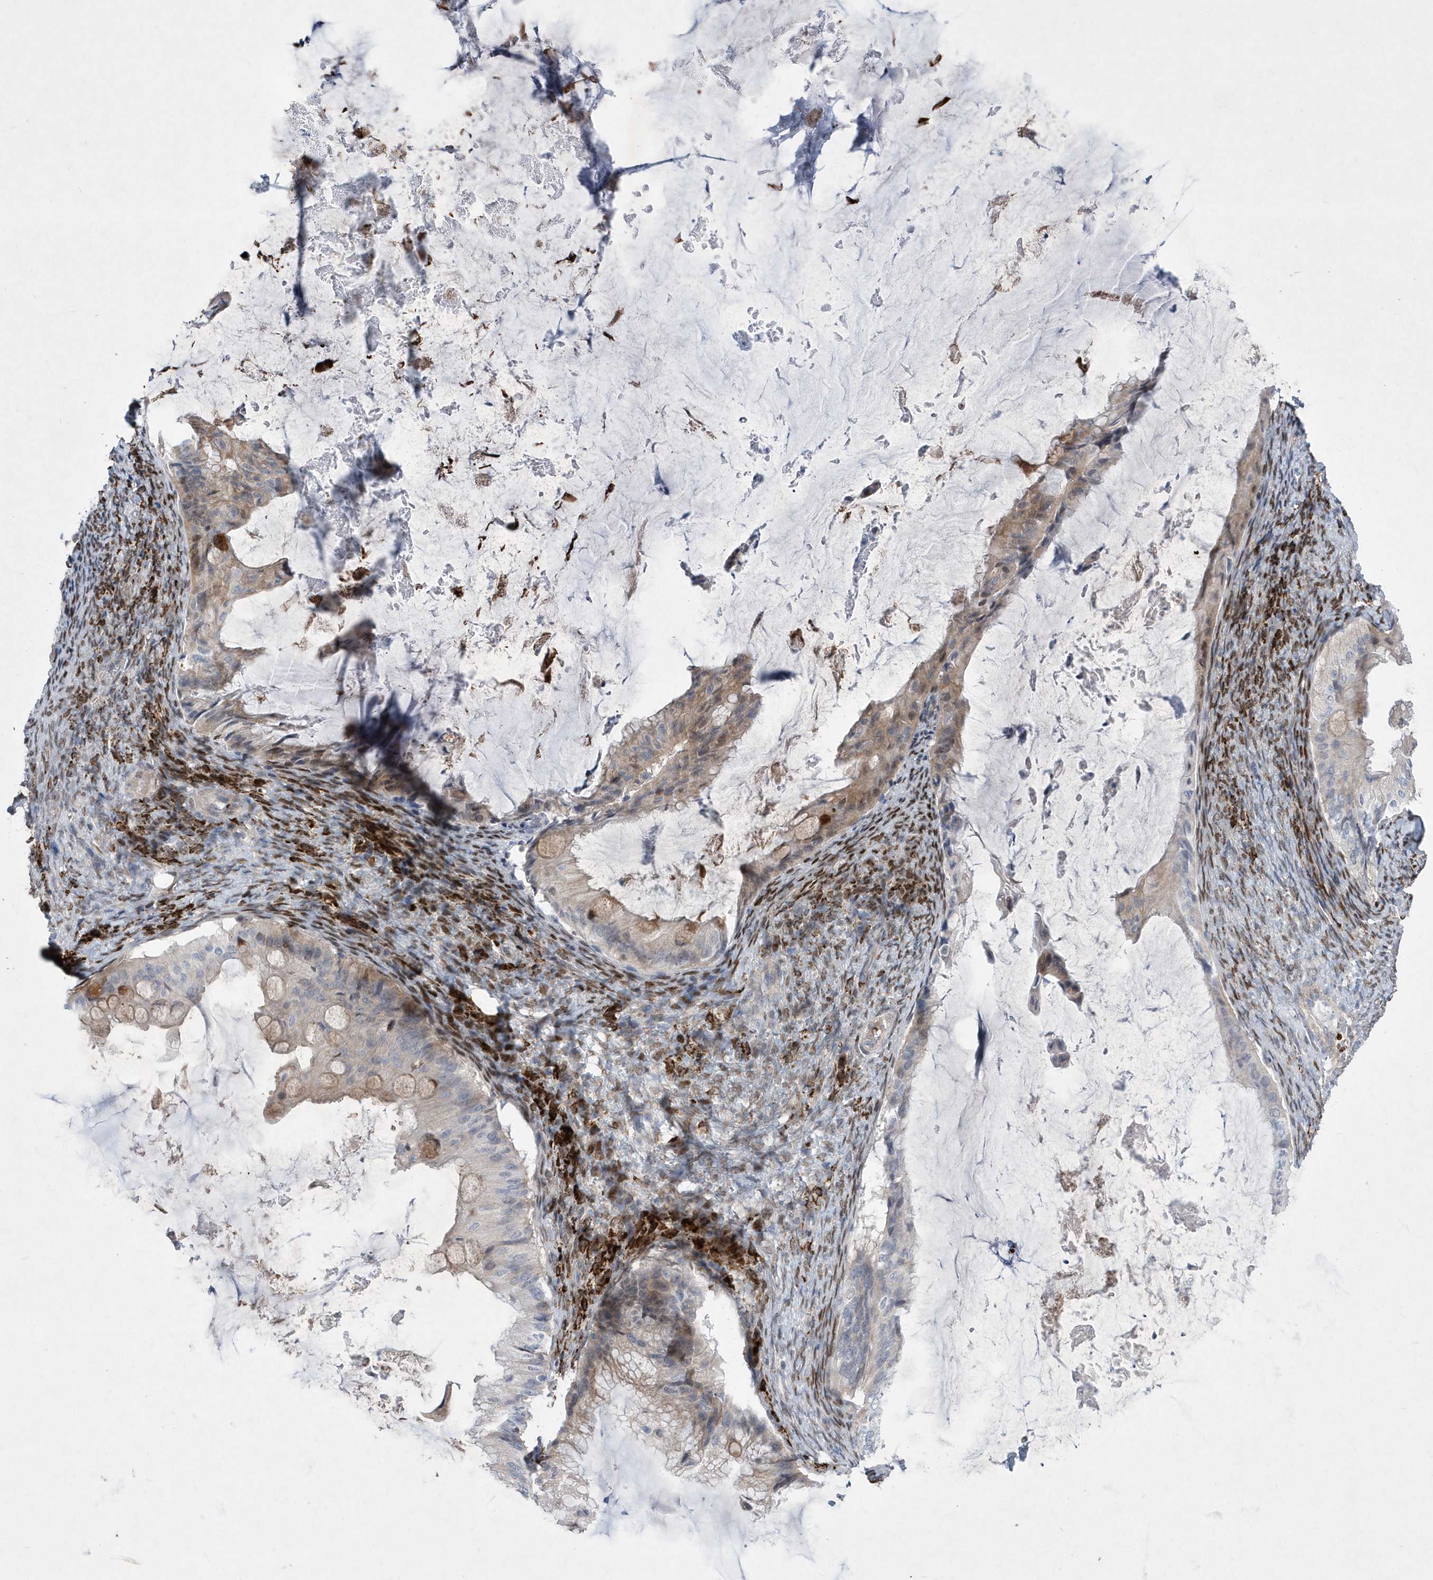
{"staining": {"intensity": "weak", "quantity": "25%-75%", "location": "cytoplasmic/membranous"}, "tissue": "ovarian cancer", "cell_type": "Tumor cells", "image_type": "cancer", "snomed": [{"axis": "morphology", "description": "Cystadenocarcinoma, mucinous, NOS"}, {"axis": "topography", "description": "Ovary"}], "caption": "High-power microscopy captured an immunohistochemistry (IHC) micrograph of ovarian mucinous cystadenocarcinoma, revealing weak cytoplasmic/membranous positivity in approximately 25%-75% of tumor cells. The staining was performed using DAB (3,3'-diaminobenzidine) to visualize the protein expression in brown, while the nuclei were stained in blue with hematoxylin (Magnification: 20x).", "gene": "ZNF875", "patient": {"sex": "female", "age": 61}}